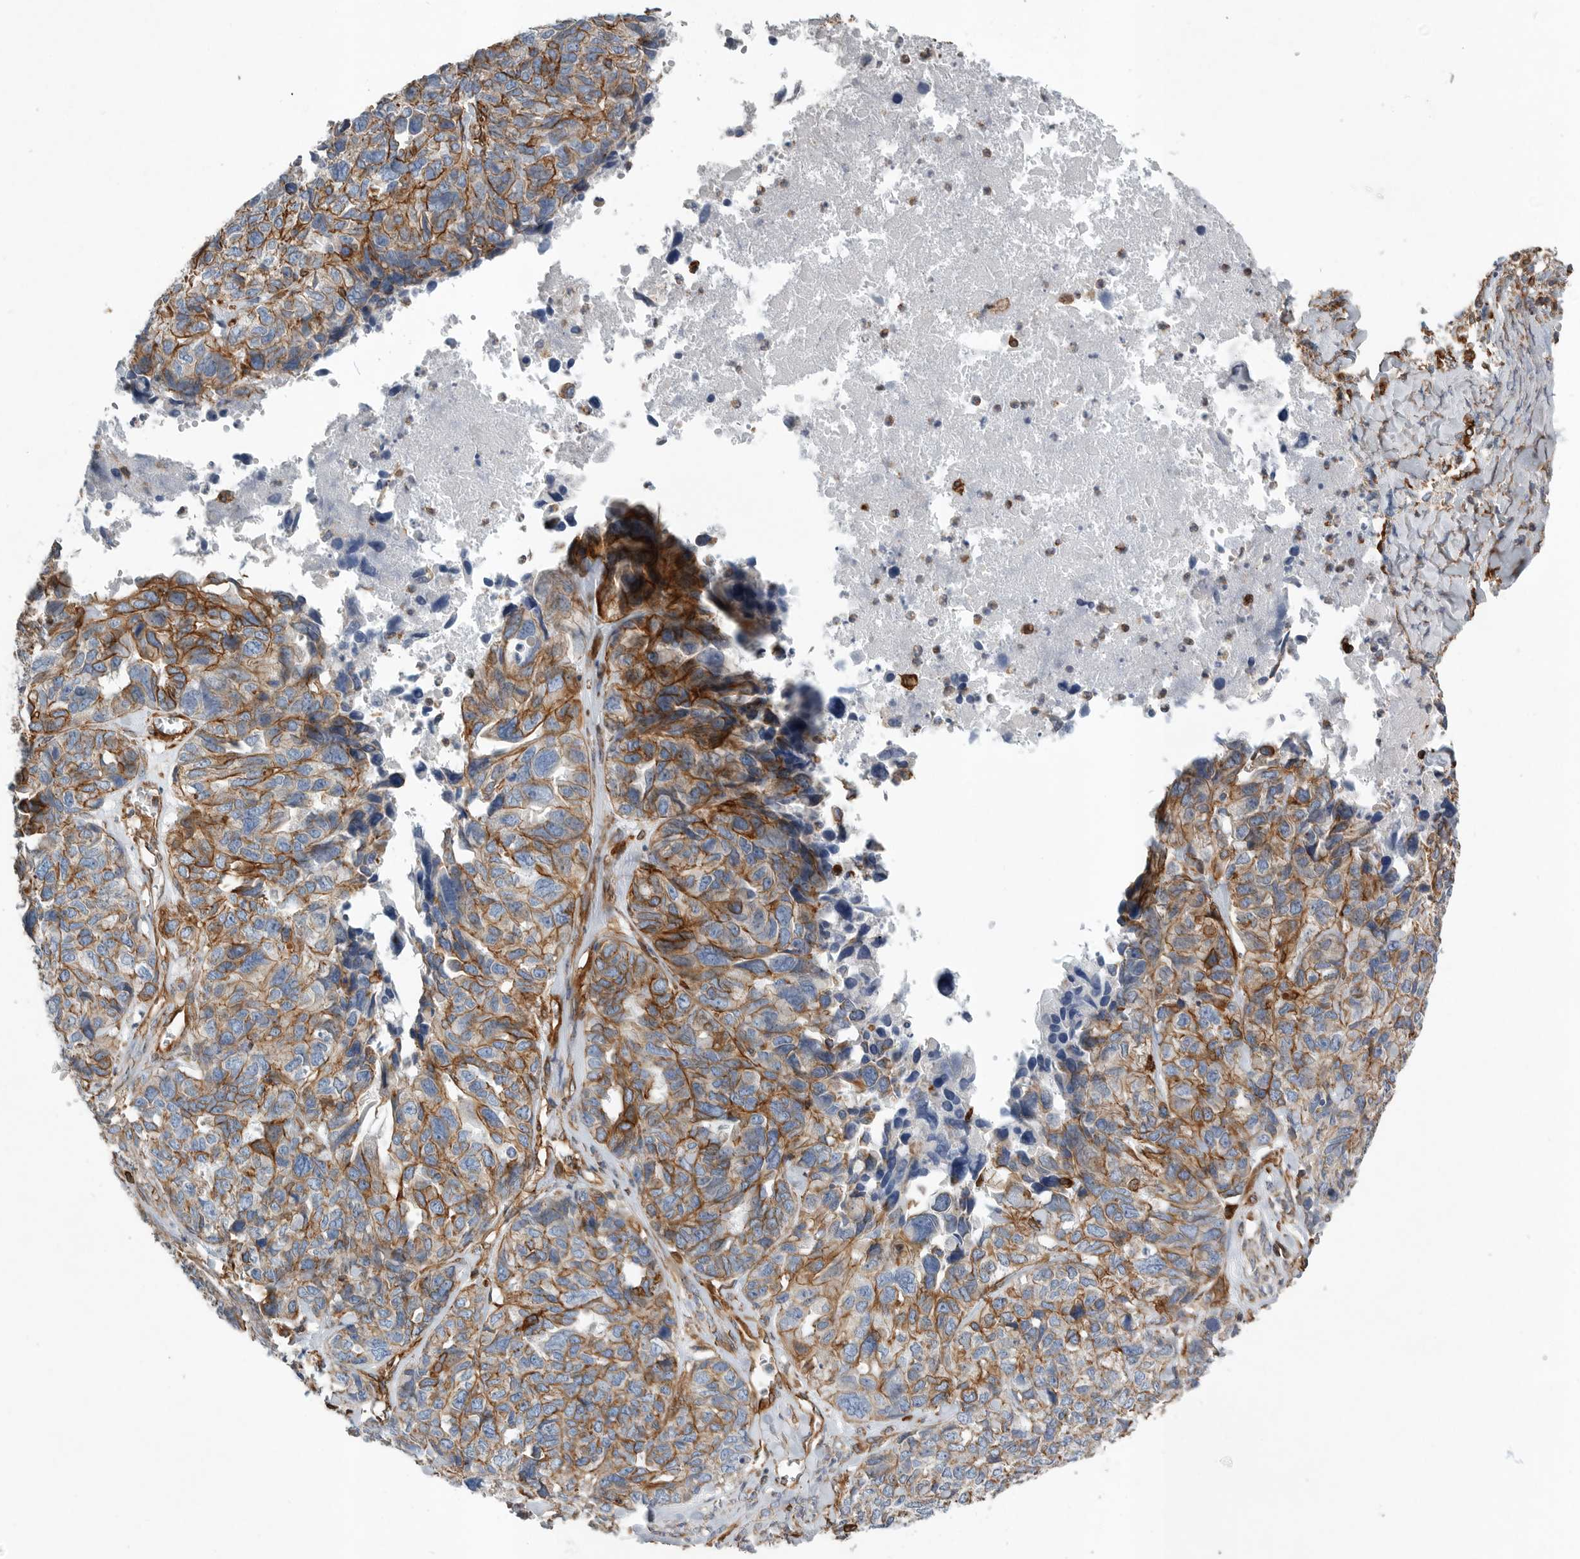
{"staining": {"intensity": "moderate", "quantity": ">75%", "location": "cytoplasmic/membranous"}, "tissue": "ovarian cancer", "cell_type": "Tumor cells", "image_type": "cancer", "snomed": [{"axis": "morphology", "description": "Cystadenocarcinoma, serous, NOS"}, {"axis": "topography", "description": "Ovary"}], "caption": "A brown stain labels moderate cytoplasmic/membranous staining of a protein in human ovarian cancer tumor cells.", "gene": "PLEC", "patient": {"sex": "female", "age": 79}}